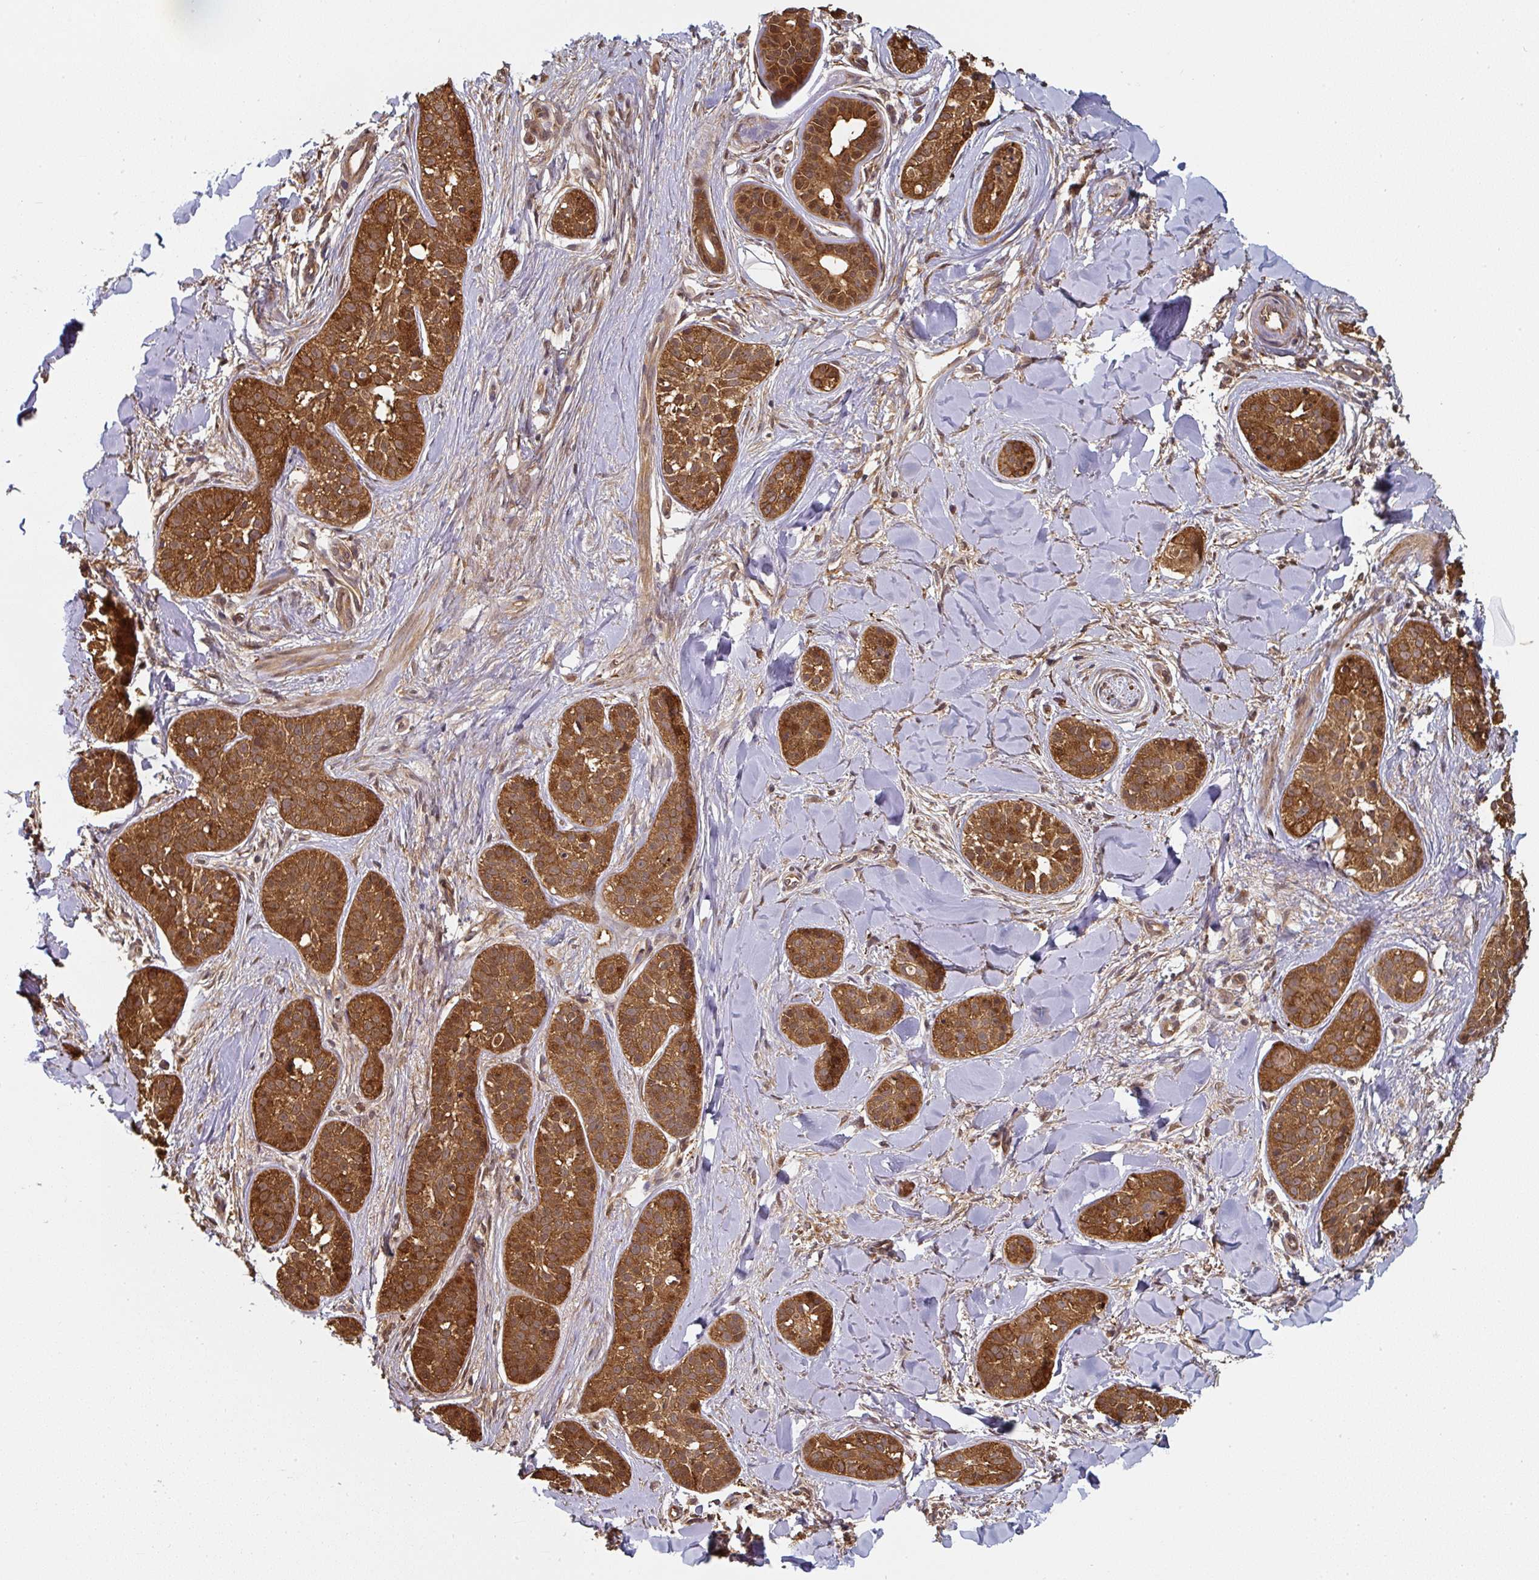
{"staining": {"intensity": "moderate", "quantity": ">75%", "location": "cytoplasmic/membranous,nuclear"}, "tissue": "skin cancer", "cell_type": "Tumor cells", "image_type": "cancer", "snomed": [{"axis": "morphology", "description": "Basal cell carcinoma"}, {"axis": "topography", "description": "Skin"}], "caption": "Immunohistochemical staining of human skin cancer (basal cell carcinoma) demonstrates medium levels of moderate cytoplasmic/membranous and nuclear expression in about >75% of tumor cells. The protein is stained brown, and the nuclei are stained in blue (DAB (3,3'-diaminobenzidine) IHC with brightfield microscopy, high magnification).", "gene": "ST13", "patient": {"sex": "male", "age": 52}}